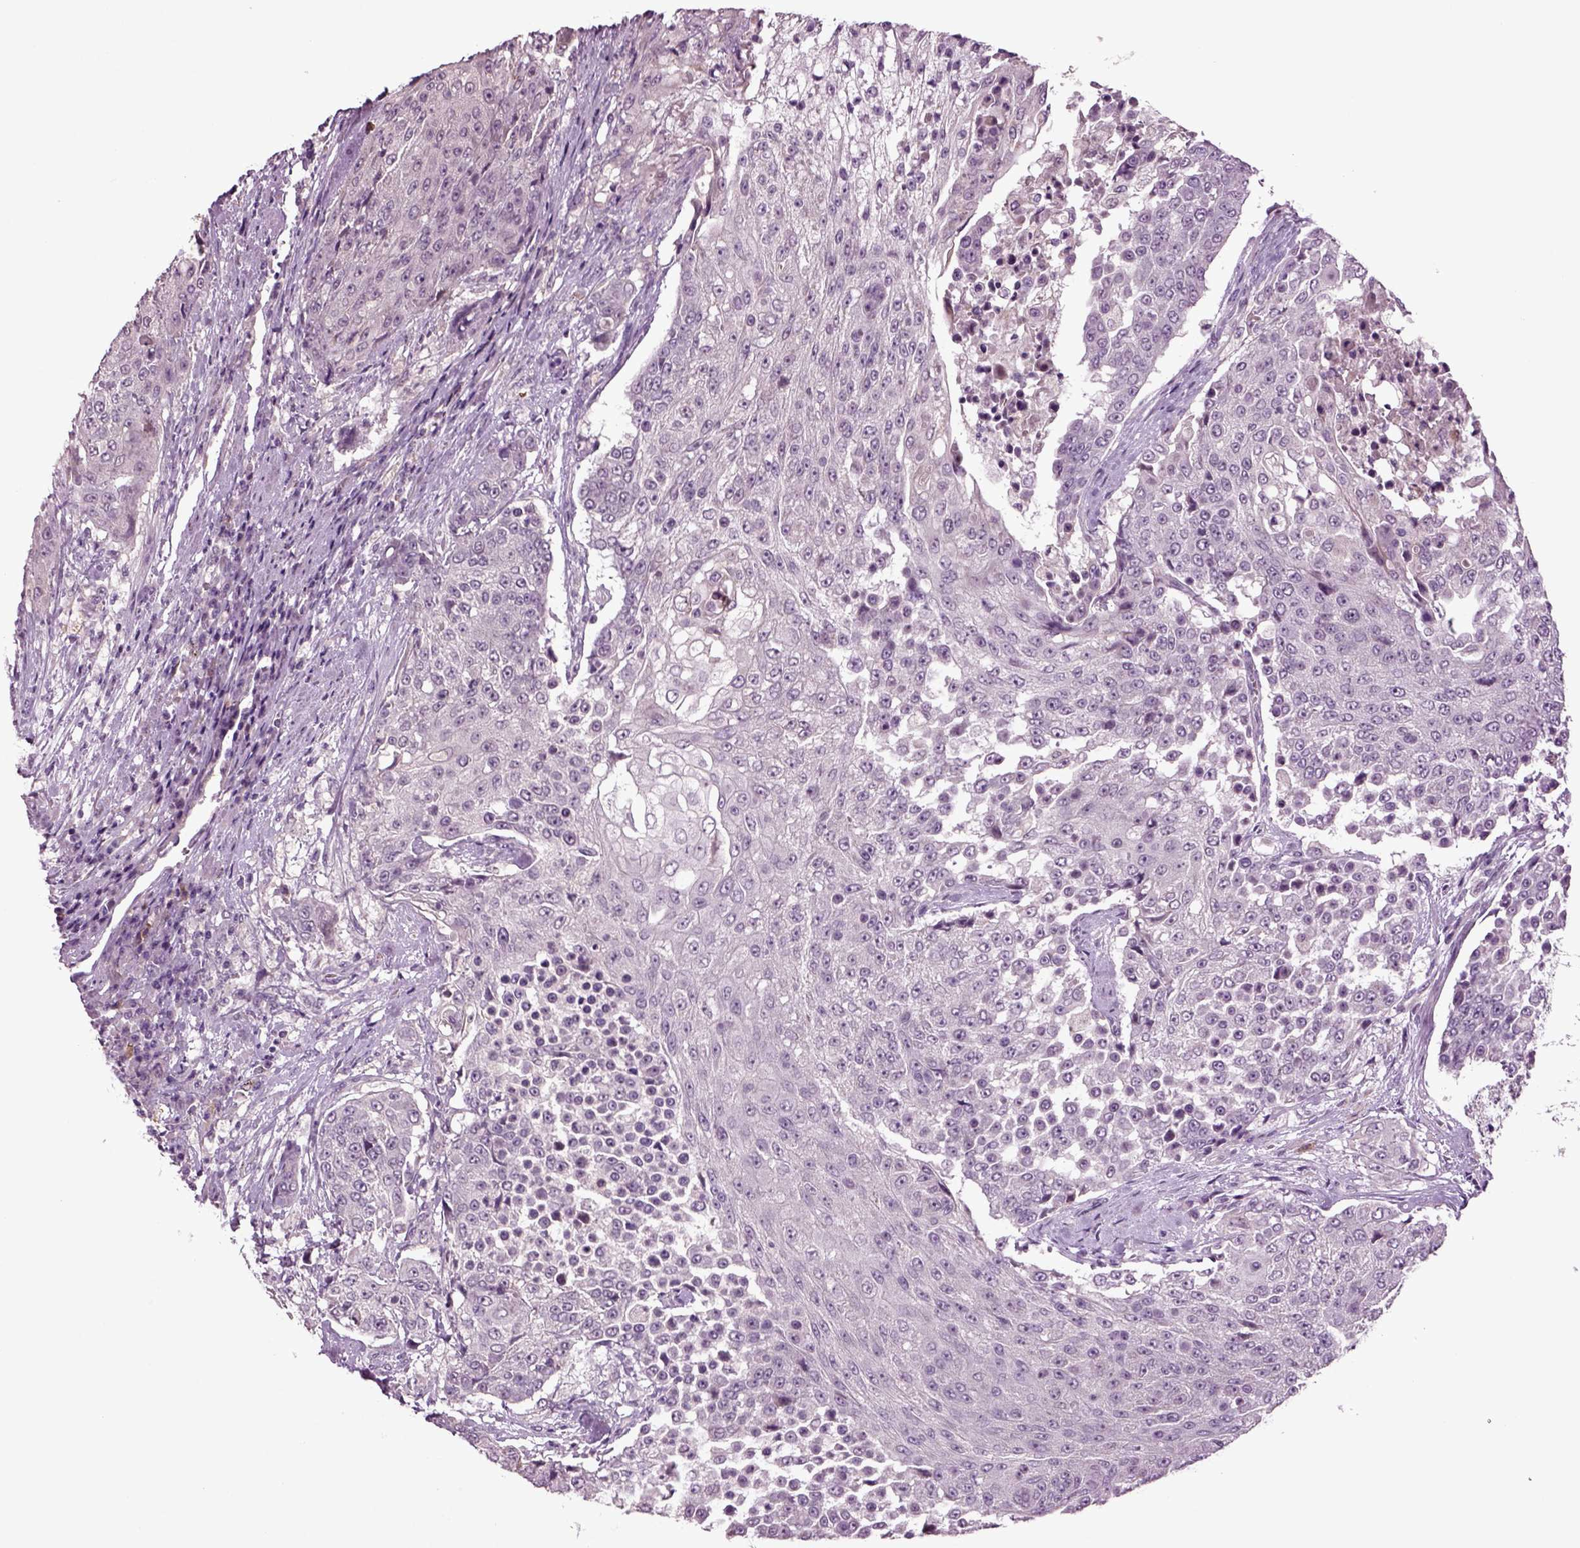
{"staining": {"intensity": "negative", "quantity": "none", "location": "none"}, "tissue": "urothelial cancer", "cell_type": "Tumor cells", "image_type": "cancer", "snomed": [{"axis": "morphology", "description": "Urothelial carcinoma, High grade"}, {"axis": "topography", "description": "Urinary bladder"}], "caption": "Histopathology image shows no significant protein positivity in tumor cells of urothelial cancer.", "gene": "SLC17A6", "patient": {"sex": "female", "age": 63}}